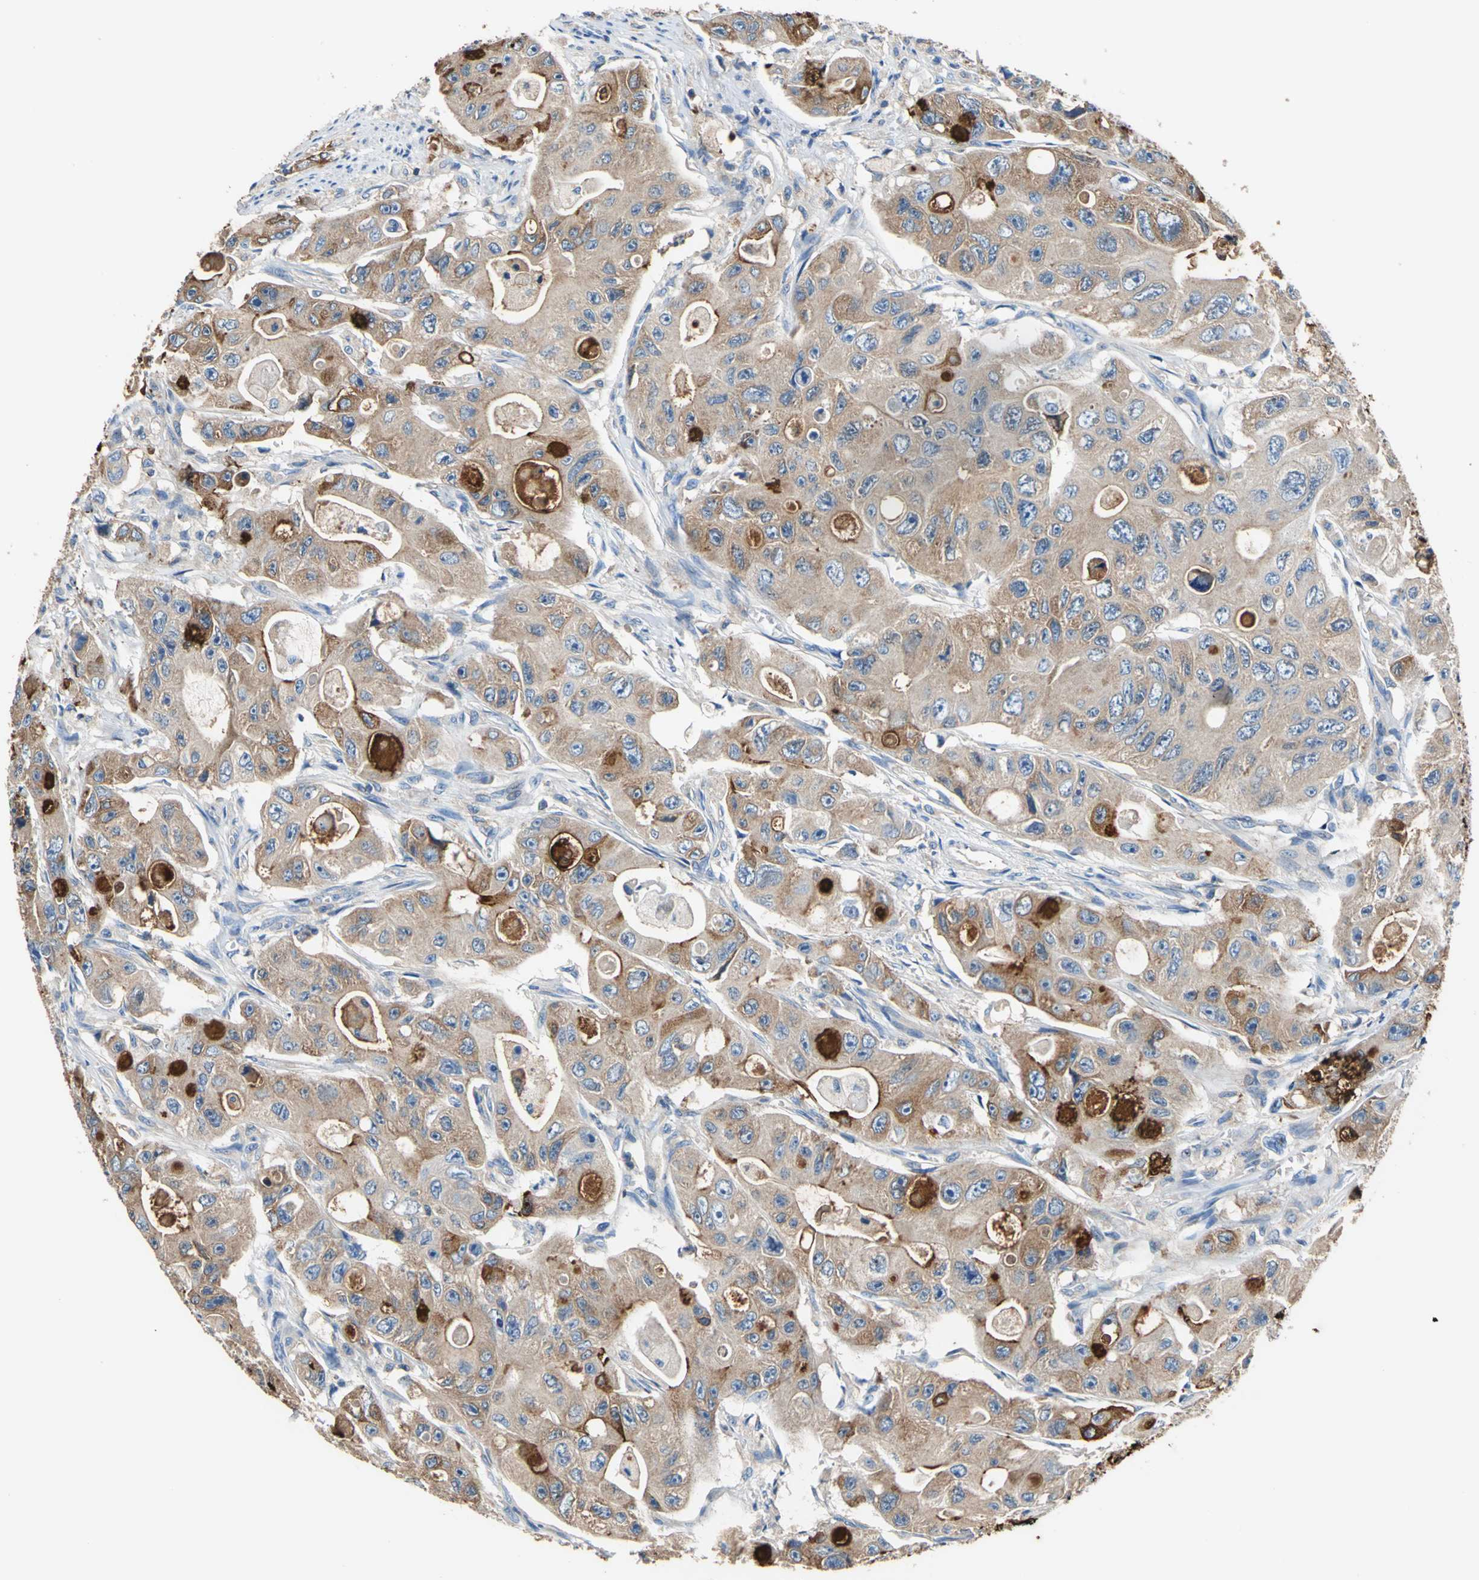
{"staining": {"intensity": "moderate", "quantity": ">75%", "location": "cytoplasmic/membranous"}, "tissue": "colorectal cancer", "cell_type": "Tumor cells", "image_type": "cancer", "snomed": [{"axis": "morphology", "description": "Adenocarcinoma, NOS"}, {"axis": "topography", "description": "Colon"}], "caption": "A medium amount of moderate cytoplasmic/membranous staining is appreciated in approximately >75% of tumor cells in colorectal adenocarcinoma tissue.", "gene": "SEPTIN6", "patient": {"sex": "female", "age": 46}}